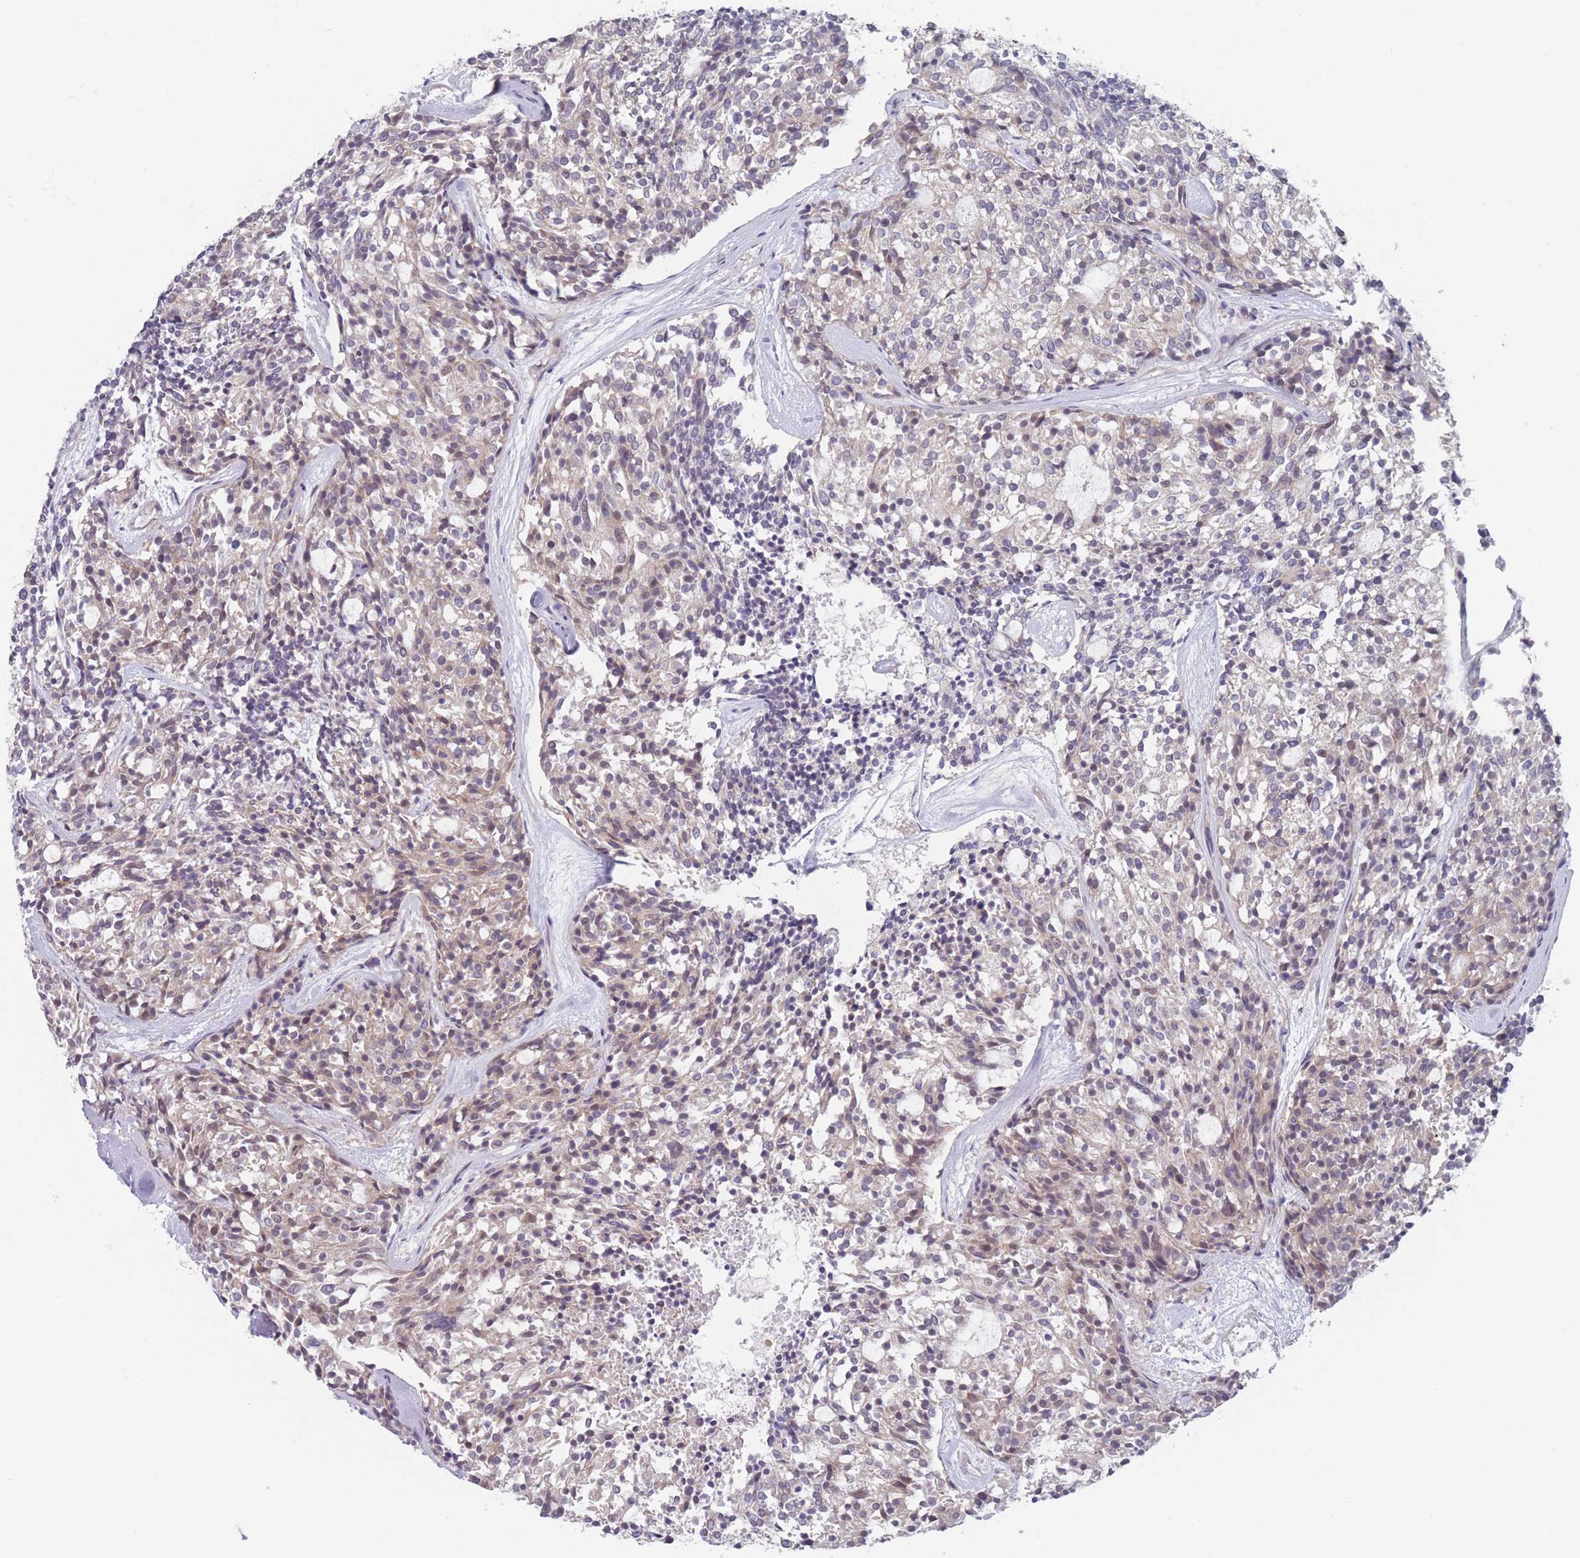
{"staining": {"intensity": "weak", "quantity": "<25%", "location": "cytoplasmic/membranous"}, "tissue": "carcinoid", "cell_type": "Tumor cells", "image_type": "cancer", "snomed": [{"axis": "morphology", "description": "Carcinoid, malignant, NOS"}, {"axis": "topography", "description": "Pancreas"}], "caption": "High magnification brightfield microscopy of carcinoid (malignant) stained with DAB (brown) and counterstained with hematoxylin (blue): tumor cells show no significant expression.", "gene": "ANKRD10", "patient": {"sex": "female", "age": 54}}